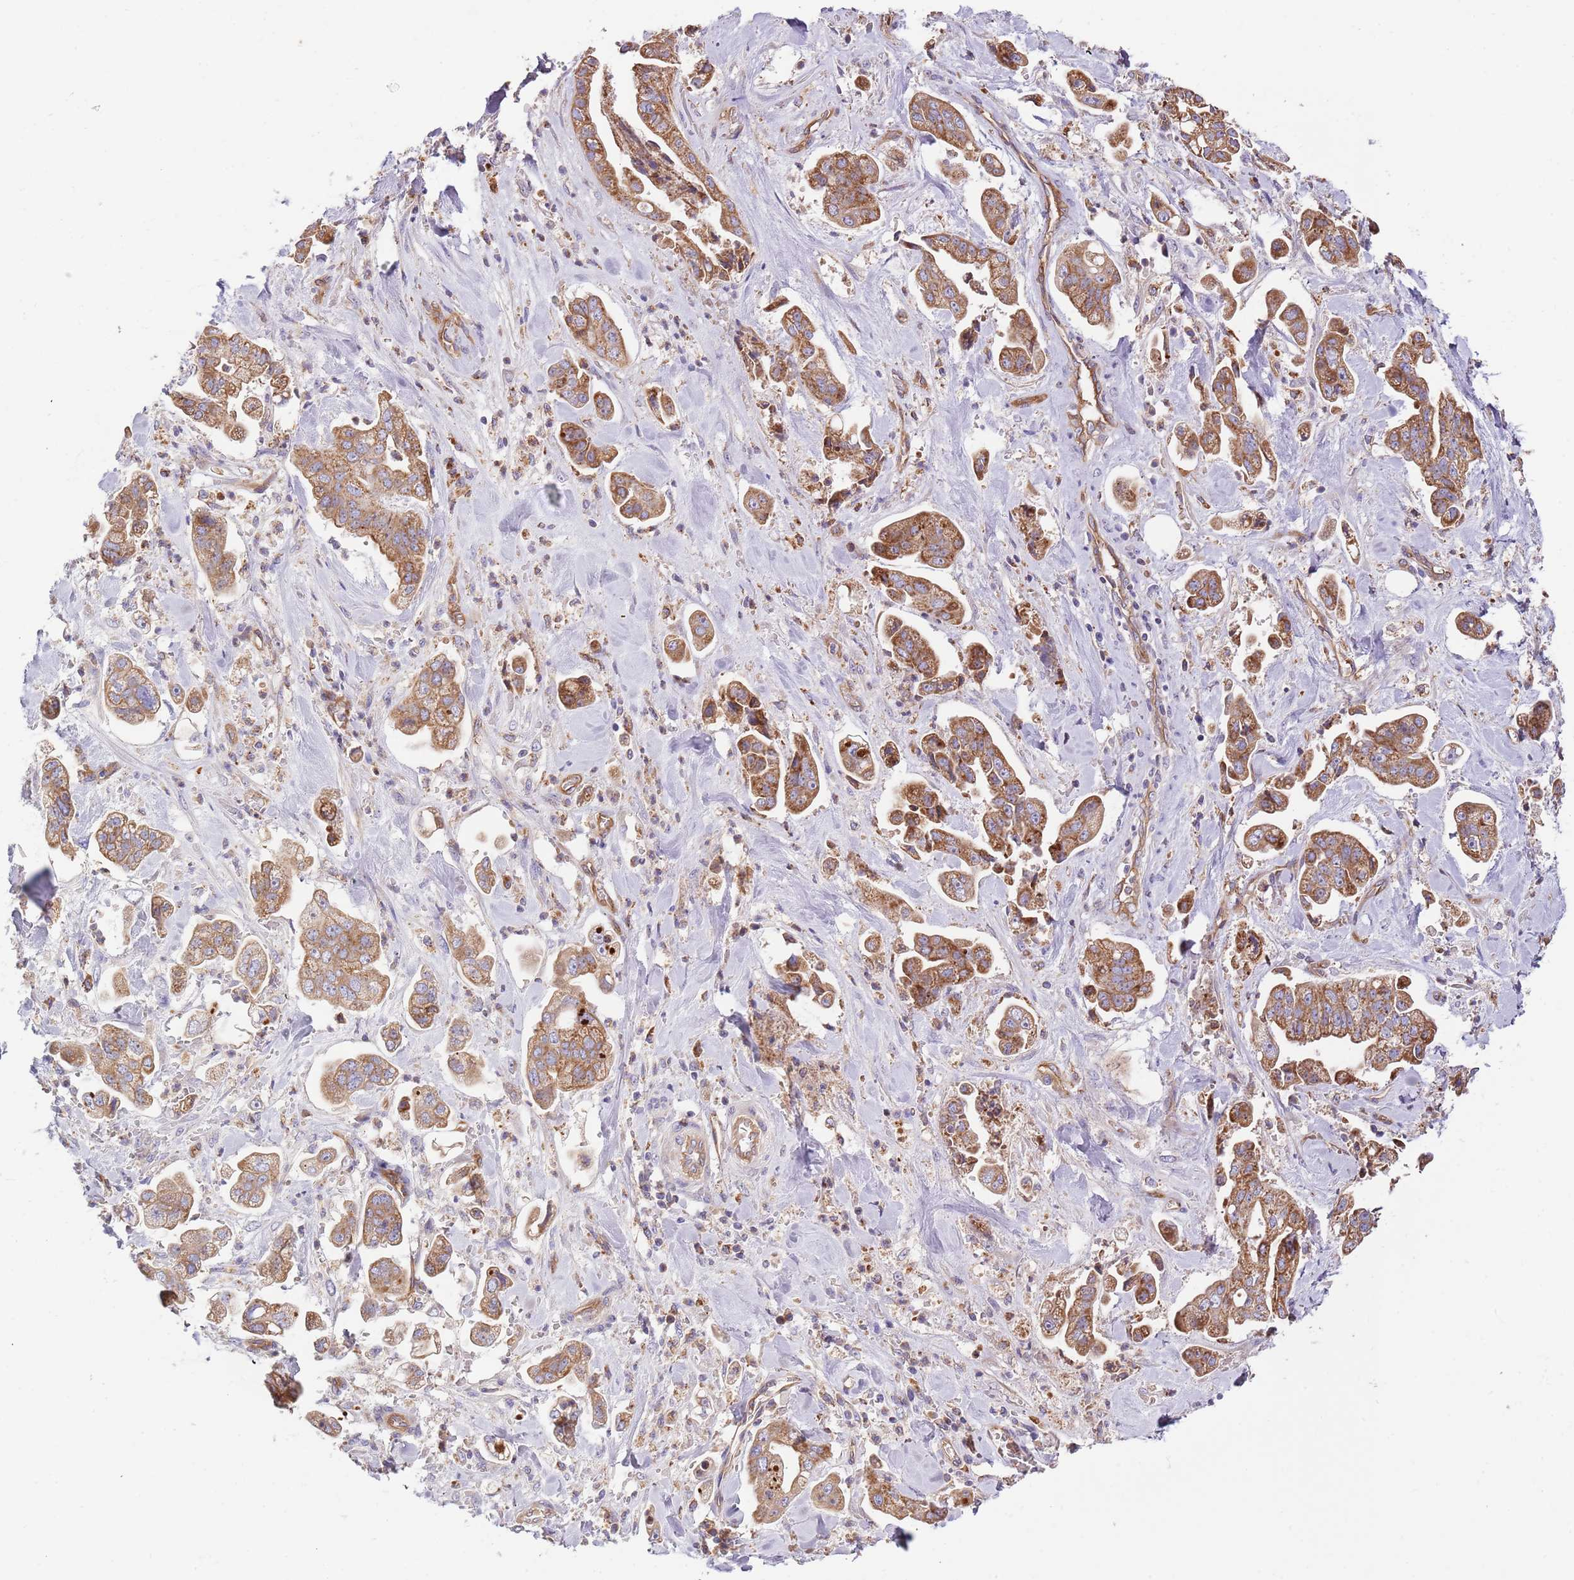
{"staining": {"intensity": "moderate", "quantity": "25%-75%", "location": "cytoplasmic/membranous"}, "tissue": "stomach cancer", "cell_type": "Tumor cells", "image_type": "cancer", "snomed": [{"axis": "morphology", "description": "Adenocarcinoma, NOS"}, {"axis": "topography", "description": "Stomach"}], "caption": "Immunohistochemical staining of stomach cancer (adenocarcinoma) shows medium levels of moderate cytoplasmic/membranous positivity in about 25%-75% of tumor cells.", "gene": "DOCK6", "patient": {"sex": "male", "age": 62}}